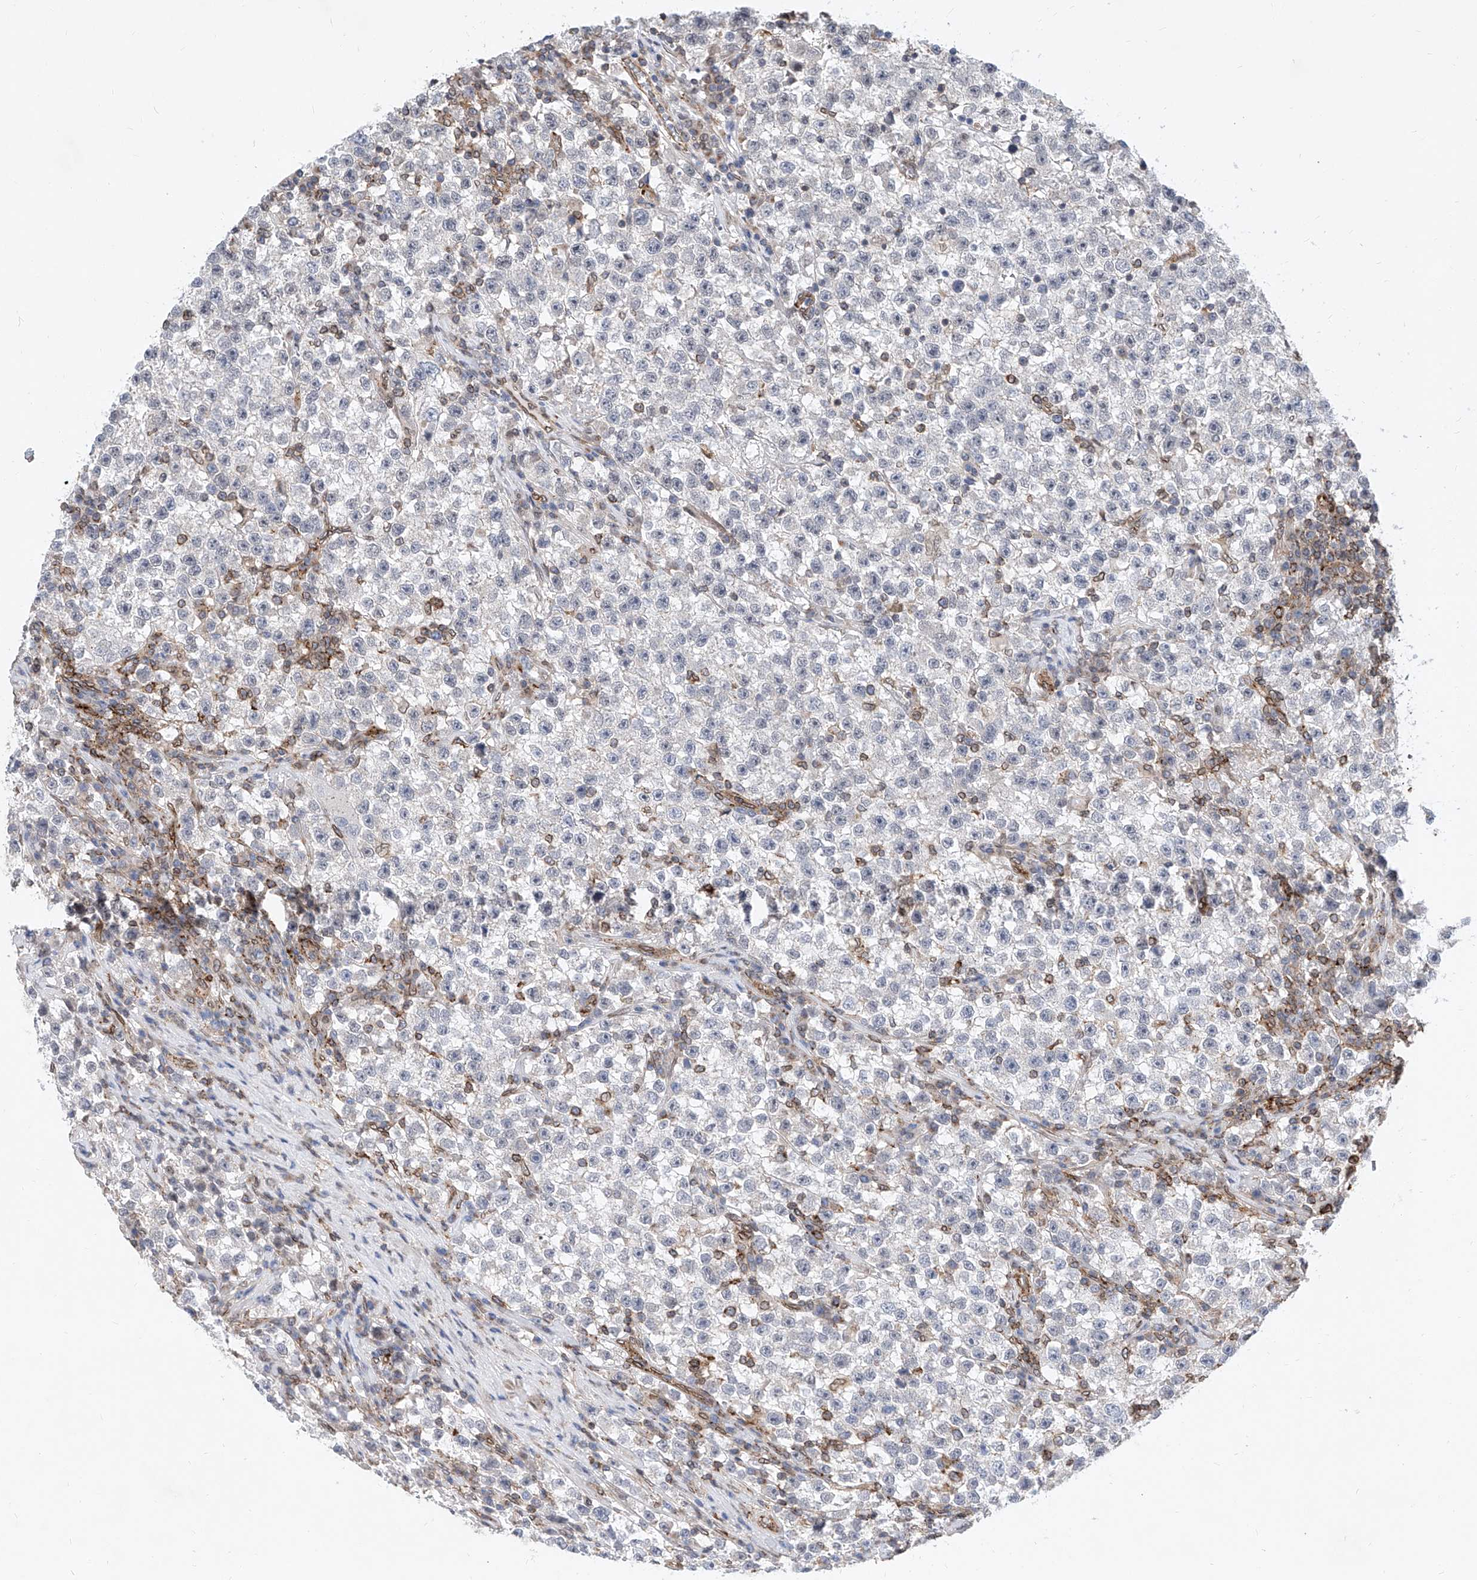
{"staining": {"intensity": "negative", "quantity": "none", "location": "none"}, "tissue": "testis cancer", "cell_type": "Tumor cells", "image_type": "cancer", "snomed": [{"axis": "morphology", "description": "Seminoma, NOS"}, {"axis": "topography", "description": "Testis"}], "caption": "The micrograph shows no staining of tumor cells in testis cancer.", "gene": "MX2", "patient": {"sex": "male", "age": 22}}